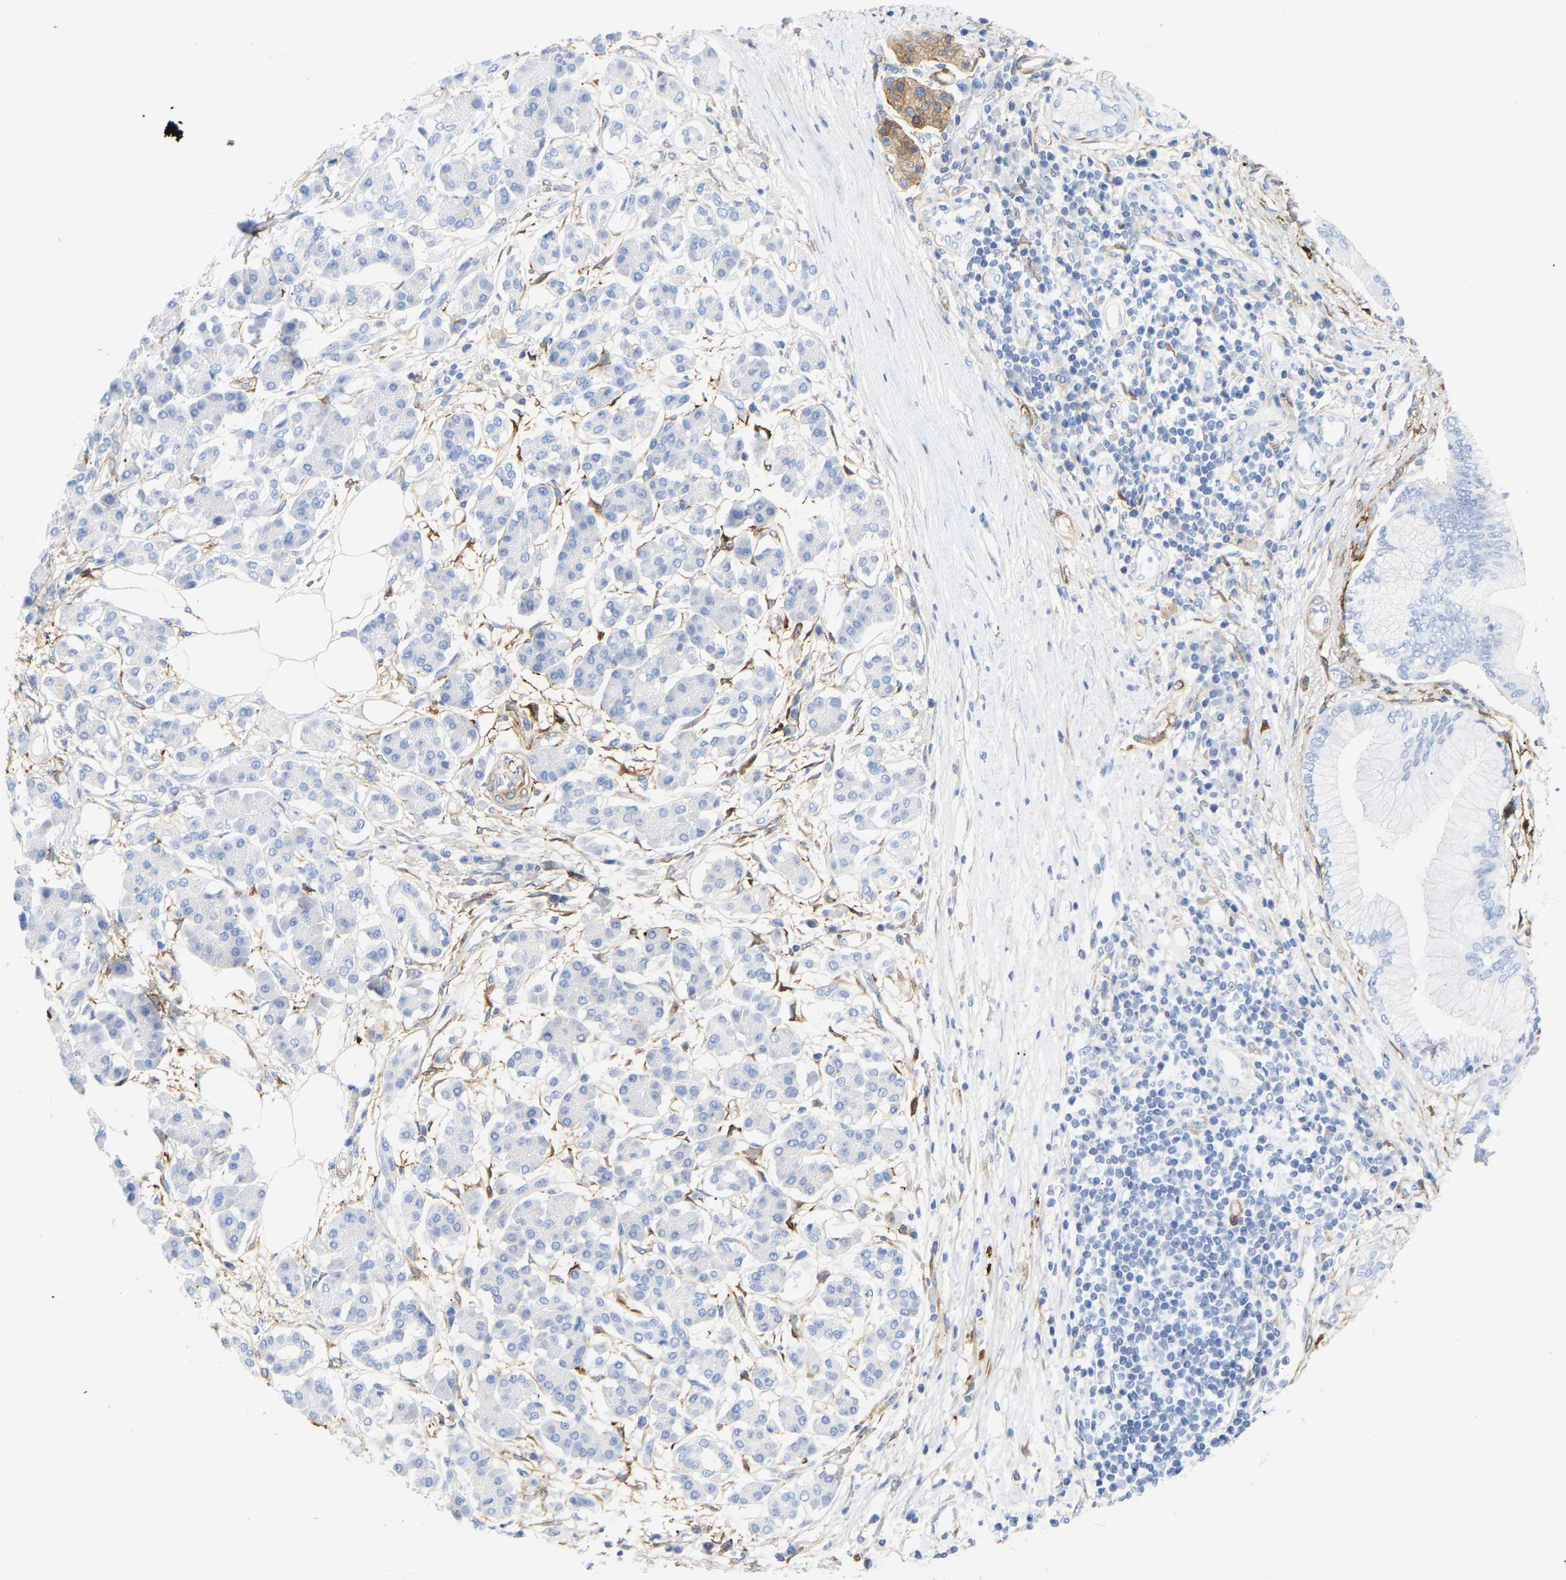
{"staining": {"intensity": "negative", "quantity": "none", "location": "none"}, "tissue": "pancreatic cancer", "cell_type": "Tumor cells", "image_type": "cancer", "snomed": [{"axis": "morphology", "description": "Adenocarcinoma, NOS"}, {"axis": "topography", "description": "Pancreas"}], "caption": "DAB (3,3'-diaminobenzidine) immunohistochemical staining of pancreatic adenocarcinoma reveals no significant staining in tumor cells.", "gene": "AMPH", "patient": {"sex": "male", "age": 77}}